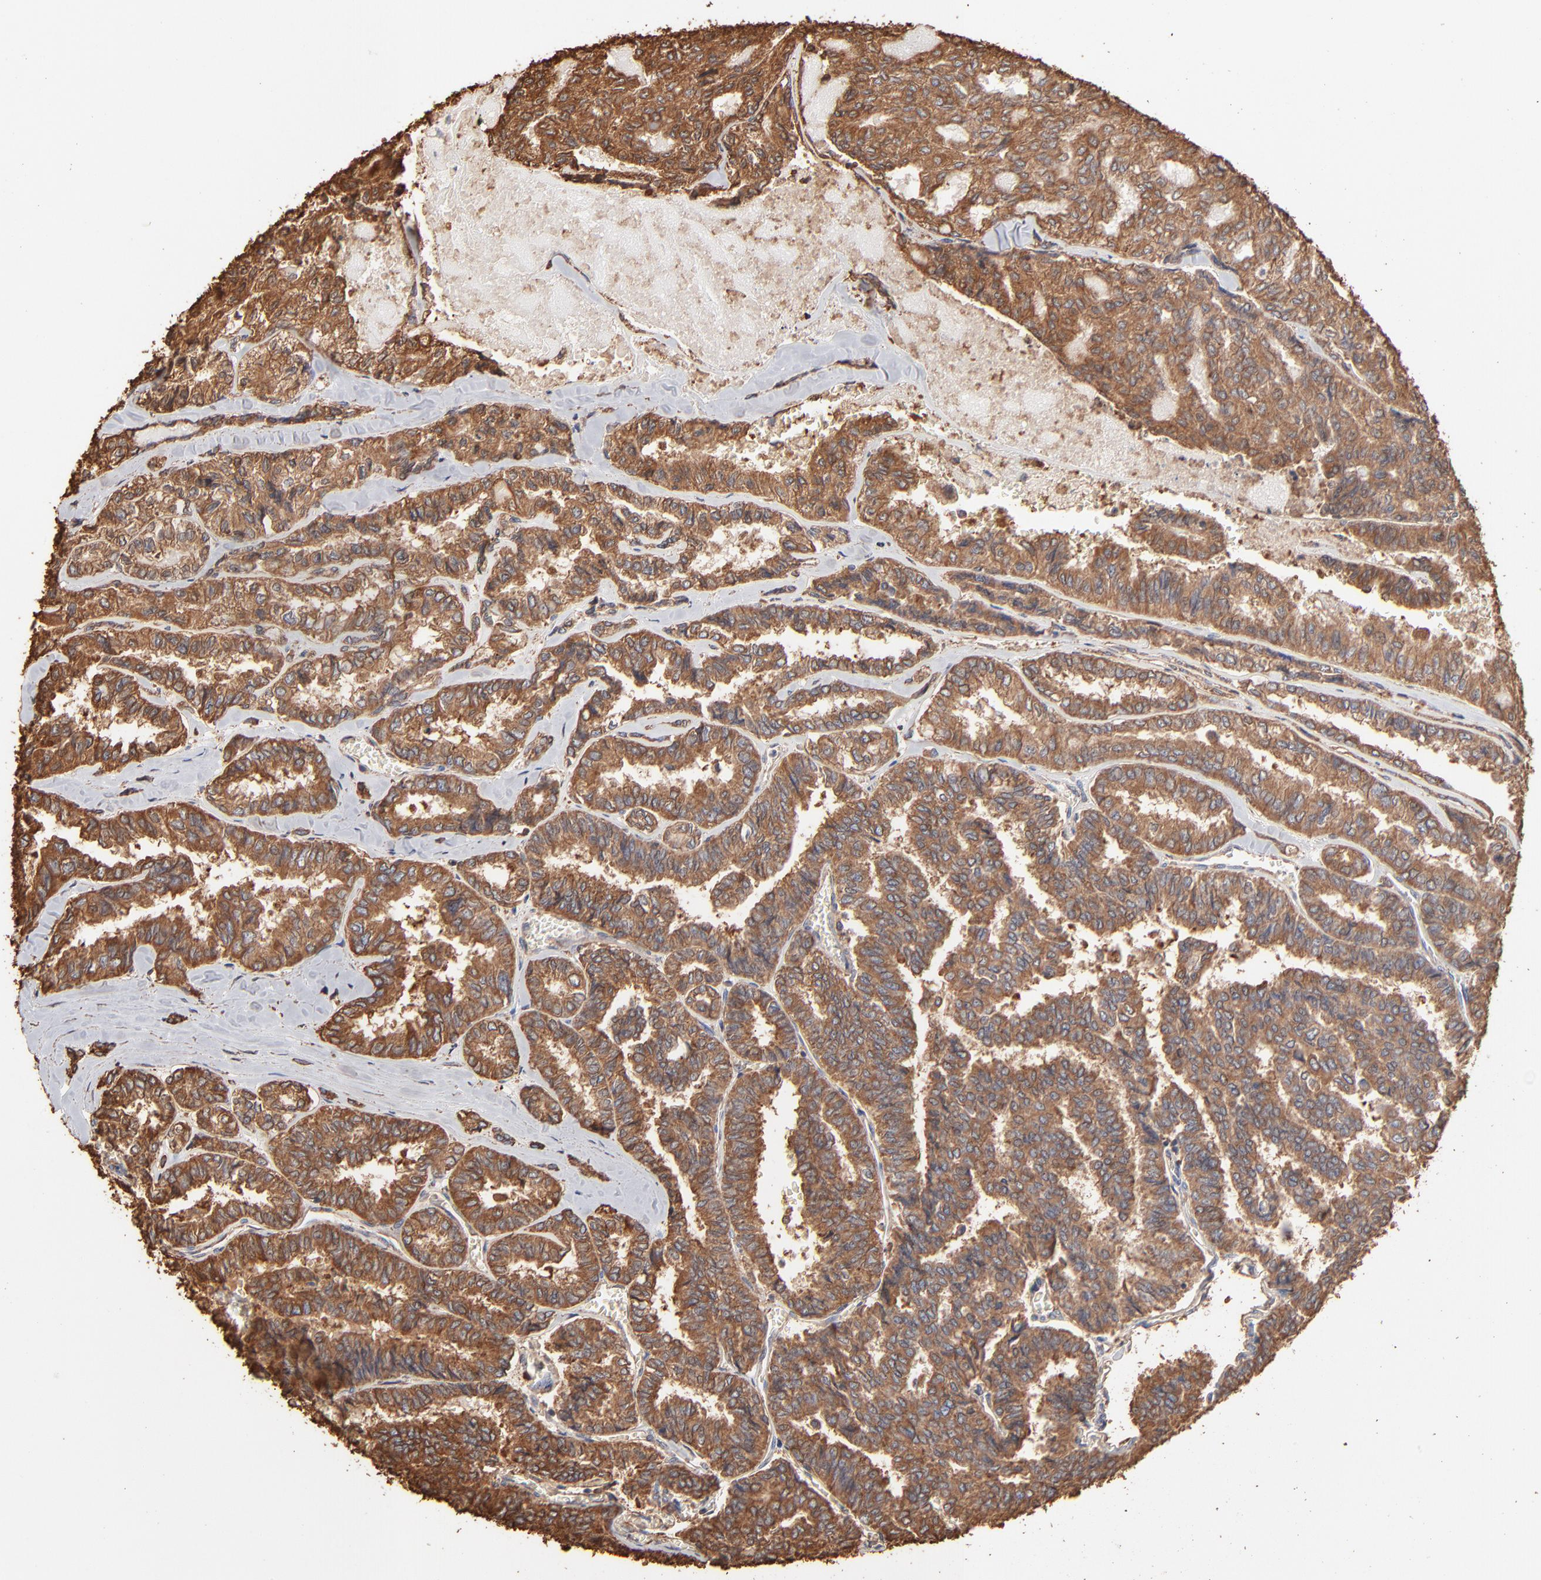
{"staining": {"intensity": "moderate", "quantity": ">75%", "location": "cytoplasmic/membranous"}, "tissue": "thyroid cancer", "cell_type": "Tumor cells", "image_type": "cancer", "snomed": [{"axis": "morphology", "description": "Papillary adenocarcinoma, NOS"}, {"axis": "topography", "description": "Thyroid gland"}], "caption": "Protein staining of thyroid cancer (papillary adenocarcinoma) tissue displays moderate cytoplasmic/membranous positivity in approximately >75% of tumor cells.", "gene": "PDIA3", "patient": {"sex": "female", "age": 35}}